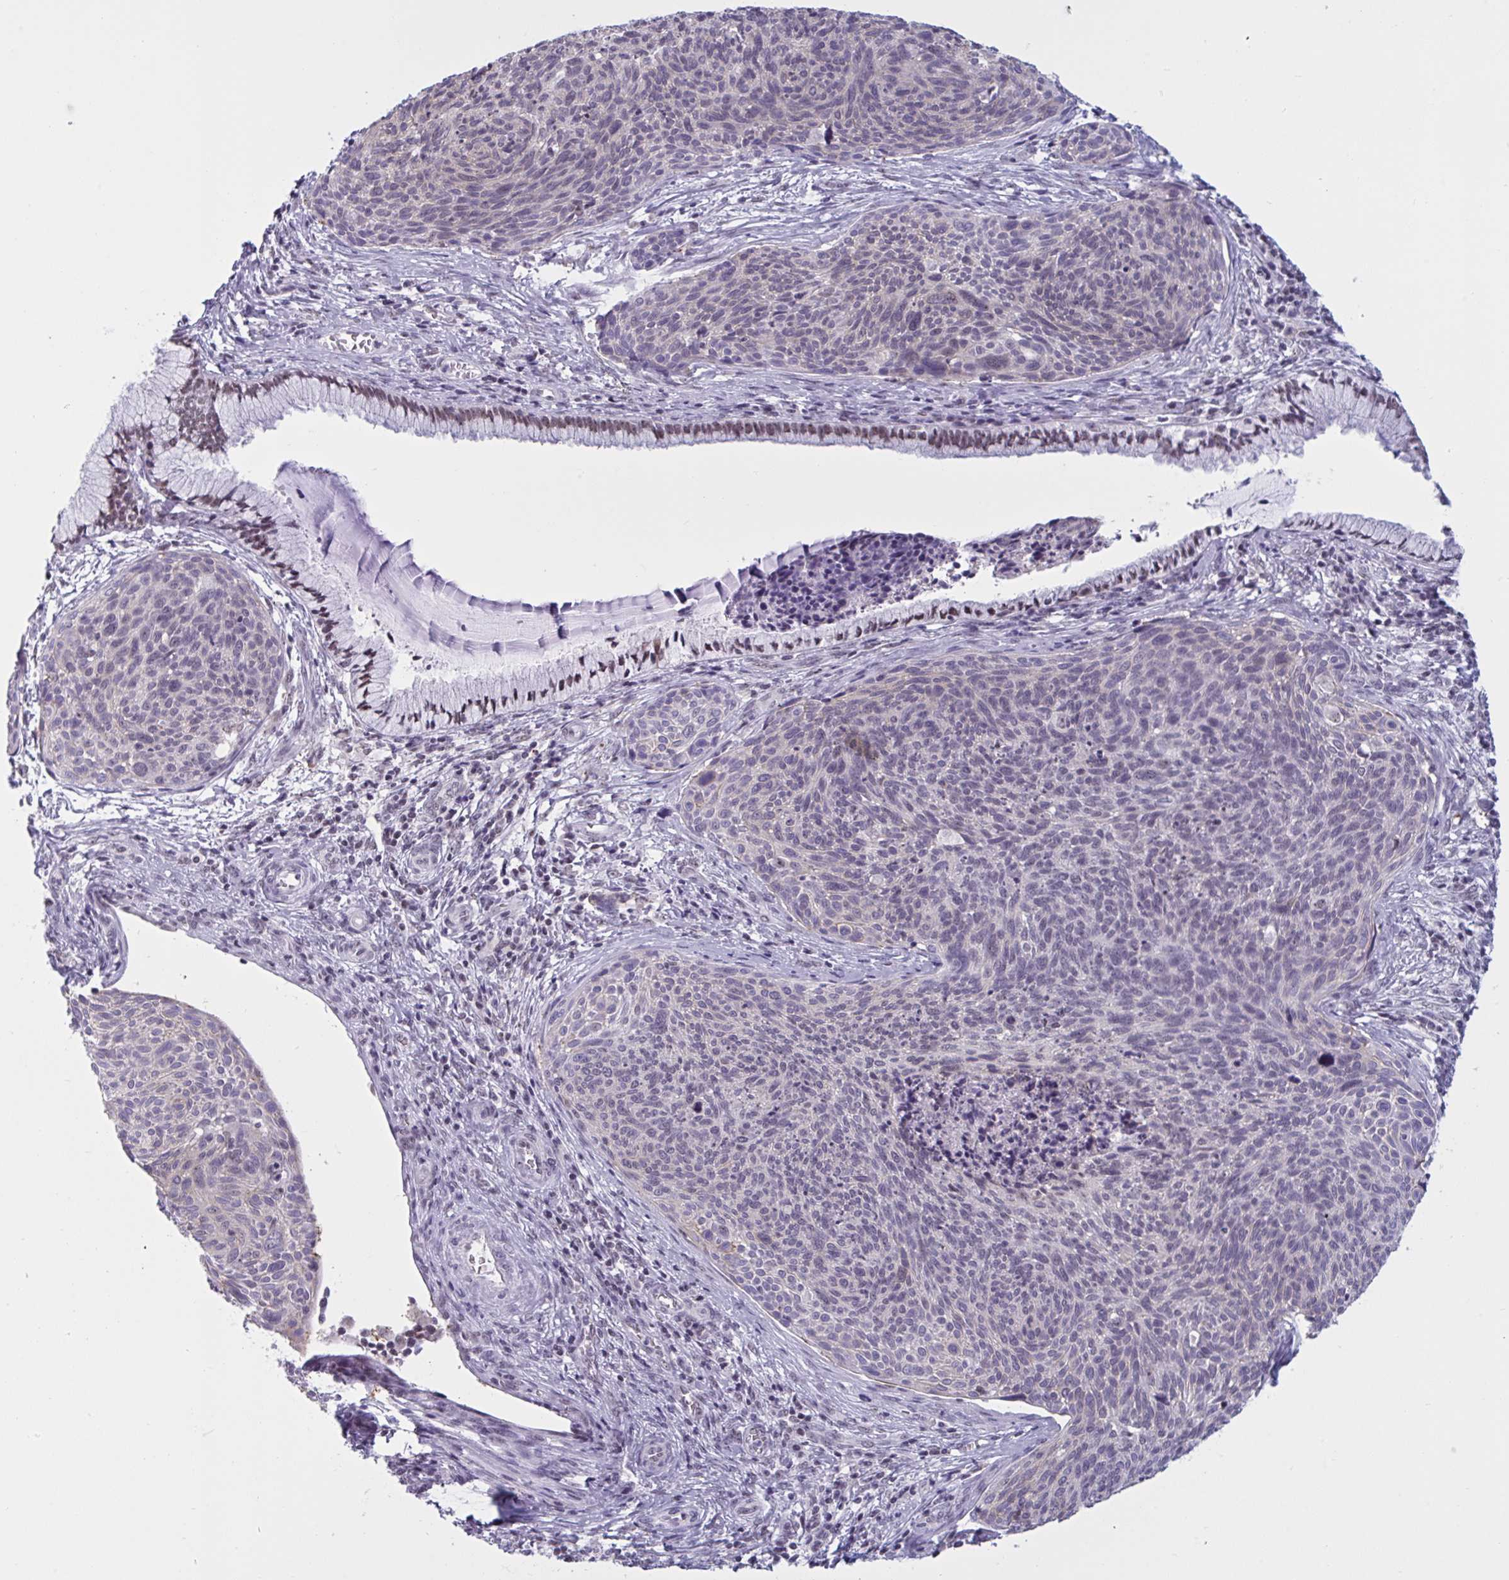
{"staining": {"intensity": "weak", "quantity": "<25%", "location": "nuclear"}, "tissue": "cervical cancer", "cell_type": "Tumor cells", "image_type": "cancer", "snomed": [{"axis": "morphology", "description": "Squamous cell carcinoma, NOS"}, {"axis": "topography", "description": "Cervix"}], "caption": "A histopathology image of human cervical cancer (squamous cell carcinoma) is negative for staining in tumor cells.", "gene": "TGM6", "patient": {"sex": "female", "age": 49}}